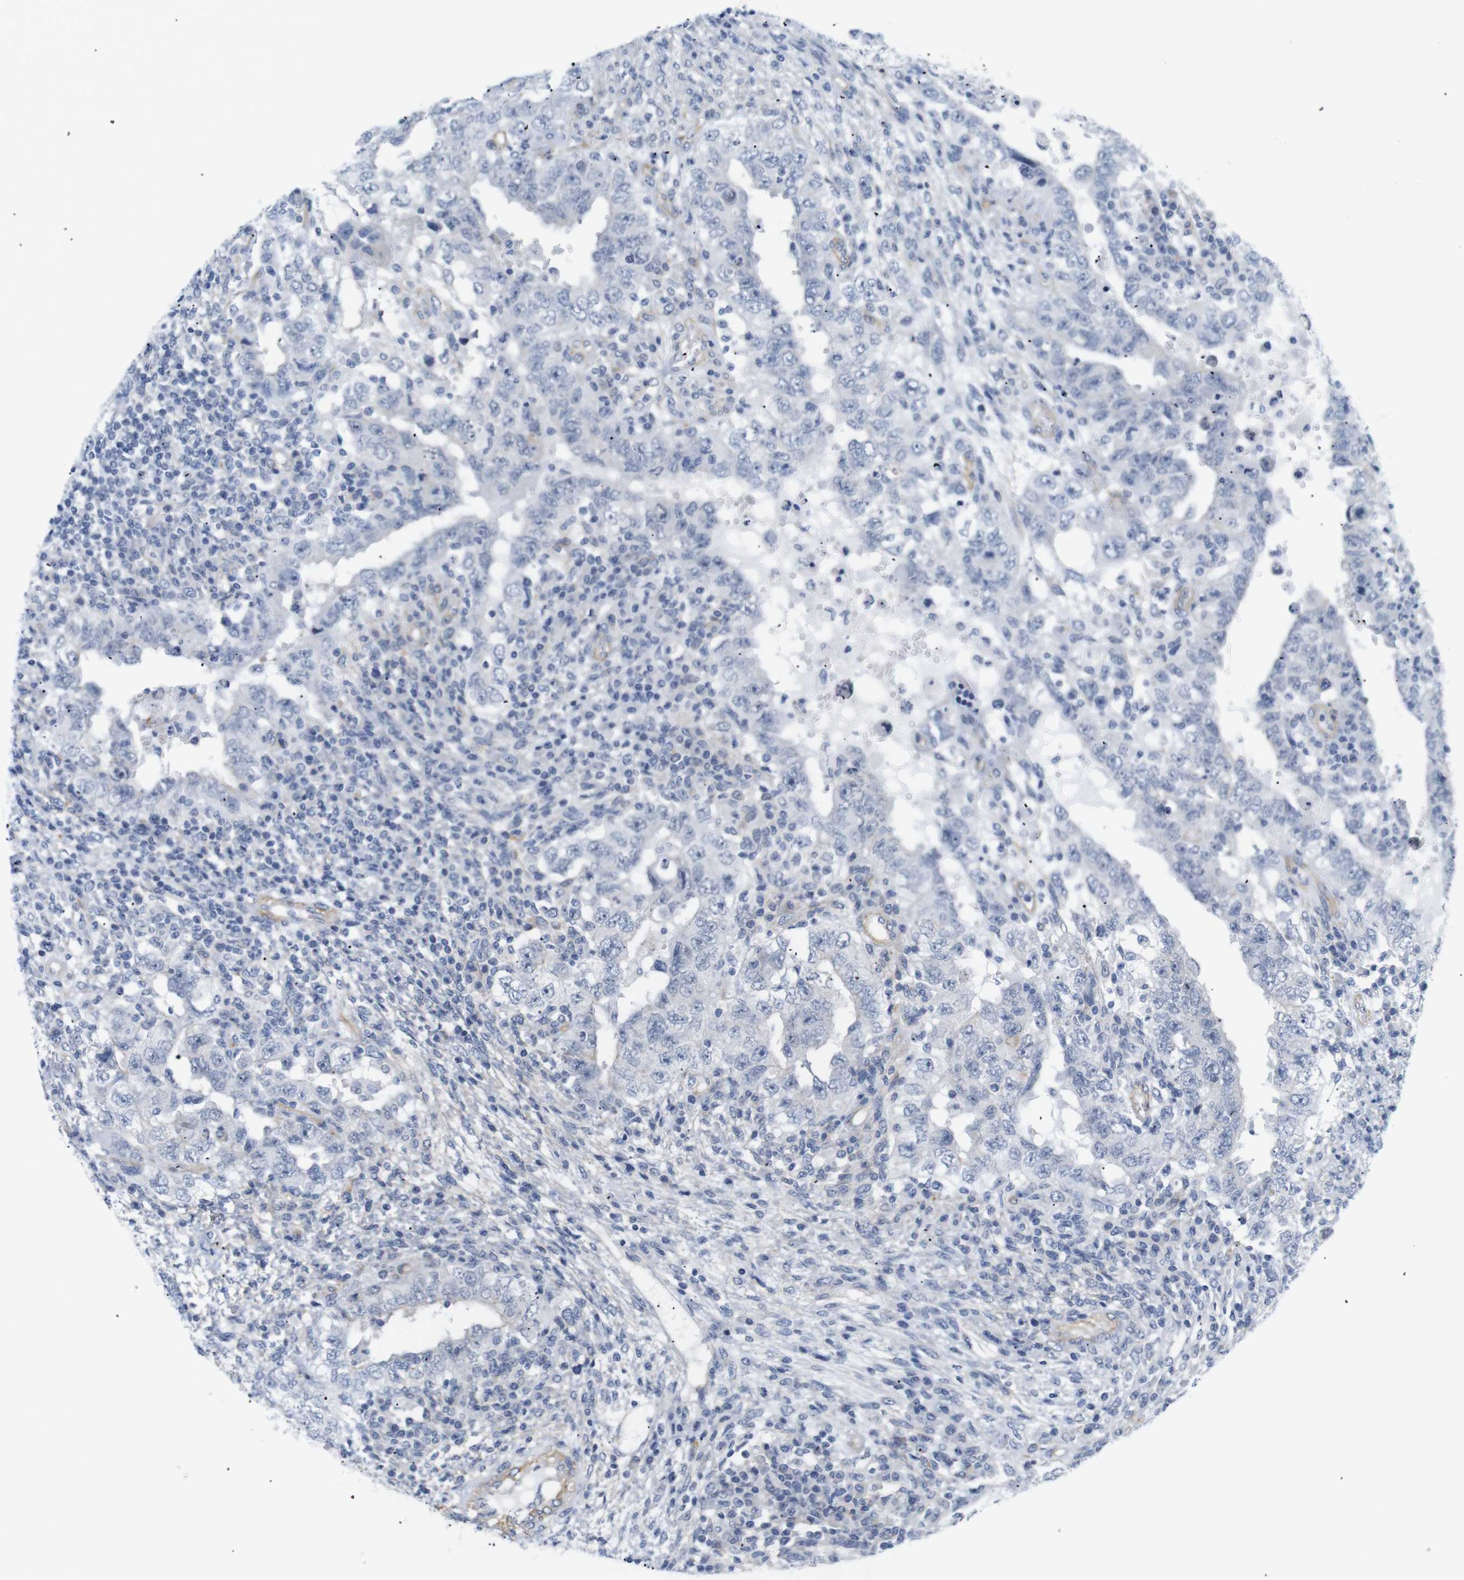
{"staining": {"intensity": "negative", "quantity": "none", "location": "none"}, "tissue": "testis cancer", "cell_type": "Tumor cells", "image_type": "cancer", "snomed": [{"axis": "morphology", "description": "Carcinoma, Embryonal, NOS"}, {"axis": "topography", "description": "Testis"}], "caption": "There is no significant staining in tumor cells of embryonal carcinoma (testis).", "gene": "STMN3", "patient": {"sex": "male", "age": 26}}